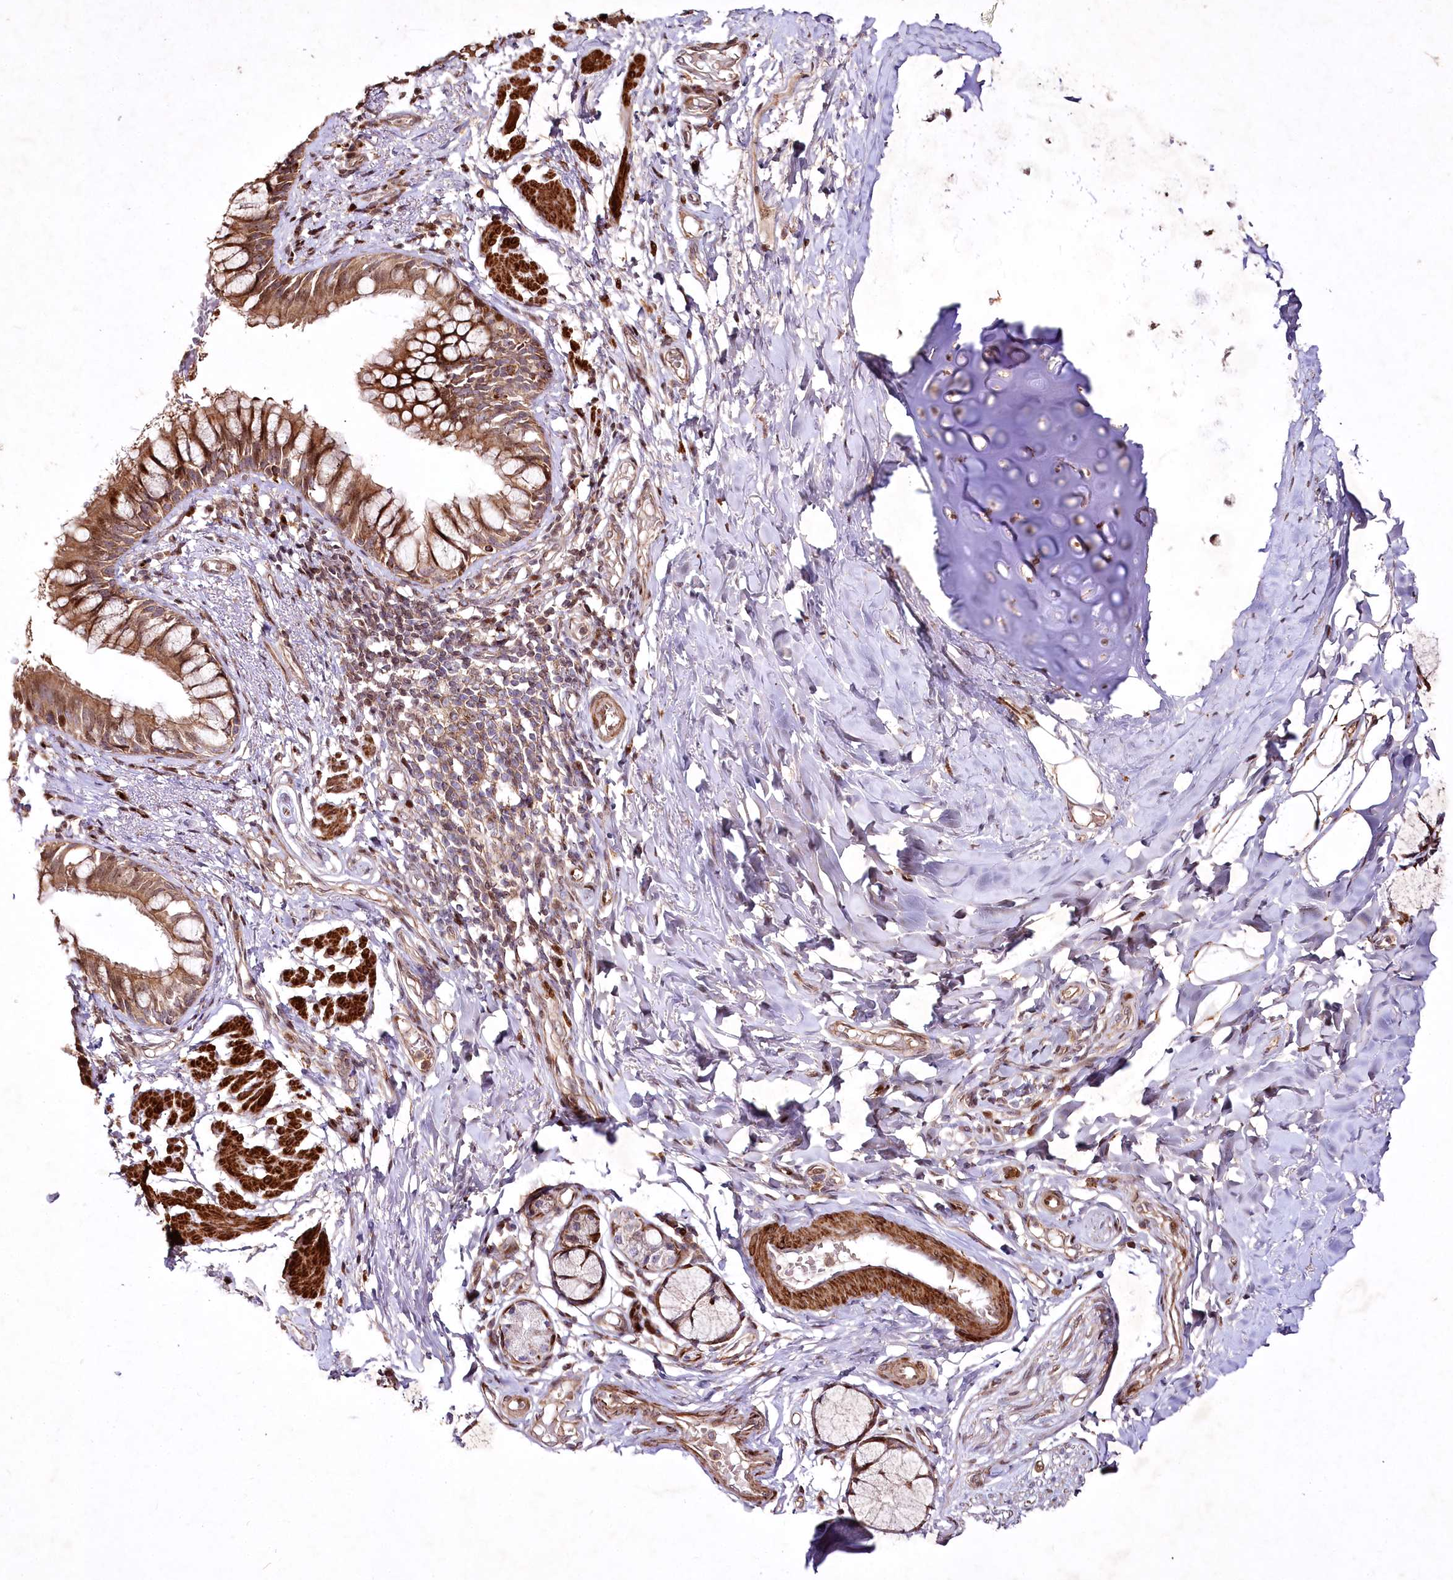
{"staining": {"intensity": "moderate", "quantity": ">75%", "location": "cytoplasmic/membranous"}, "tissue": "bronchus", "cell_type": "Respiratory epithelial cells", "image_type": "normal", "snomed": [{"axis": "morphology", "description": "Normal tissue, NOS"}, {"axis": "topography", "description": "Cartilage tissue"}, {"axis": "topography", "description": "Bronchus"}], "caption": "Immunohistochemical staining of unremarkable bronchus exhibits >75% levels of moderate cytoplasmic/membranous protein expression in about >75% of respiratory epithelial cells. (brown staining indicates protein expression, while blue staining denotes nuclei).", "gene": "PSTK", "patient": {"sex": "female", "age": 36}}